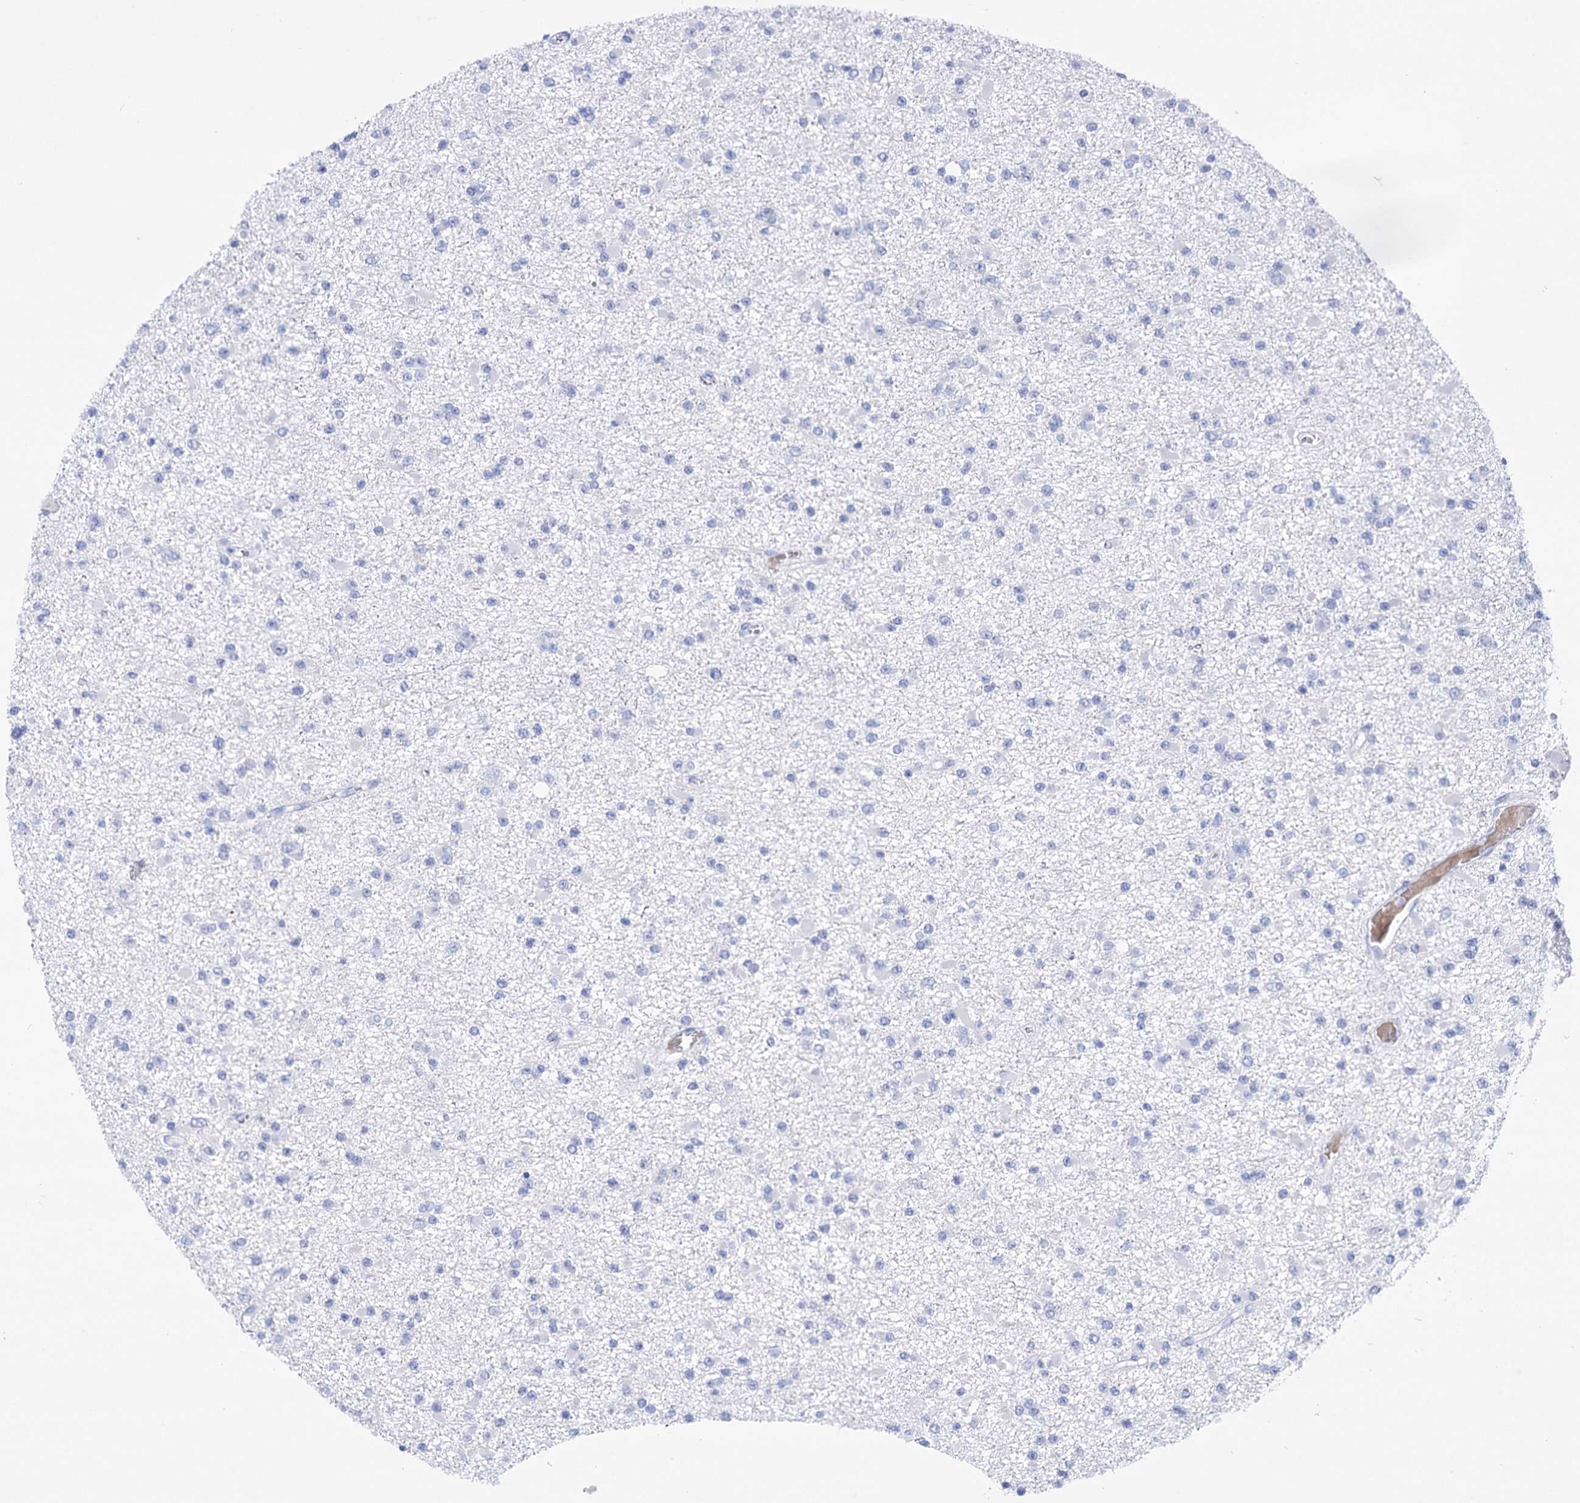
{"staining": {"intensity": "negative", "quantity": "none", "location": "none"}, "tissue": "glioma", "cell_type": "Tumor cells", "image_type": "cancer", "snomed": [{"axis": "morphology", "description": "Glioma, malignant, Low grade"}, {"axis": "topography", "description": "Brain"}], "caption": "DAB (3,3'-diaminobenzidine) immunohistochemical staining of human glioma shows no significant positivity in tumor cells. (Stains: DAB immunohistochemistry (IHC) with hematoxylin counter stain, Microscopy: brightfield microscopy at high magnification).", "gene": "YARS2", "patient": {"sex": "female", "age": 22}}